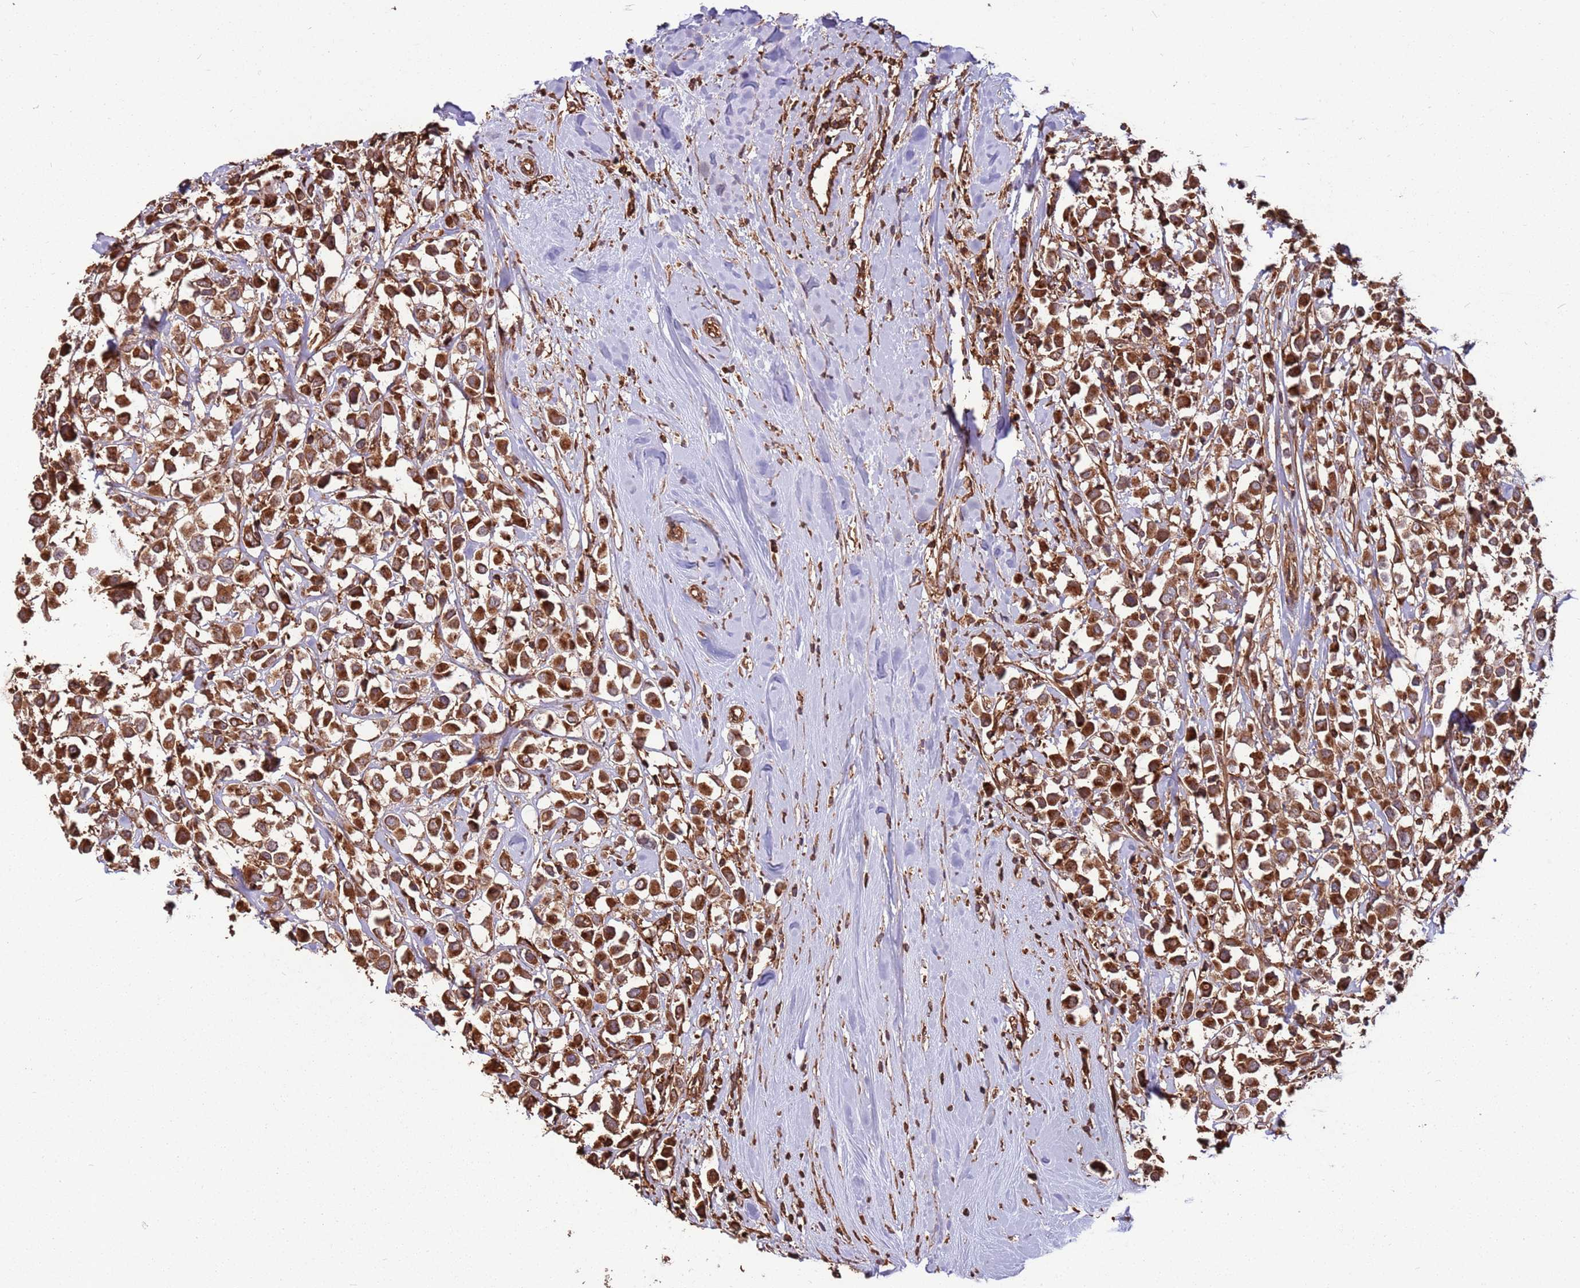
{"staining": {"intensity": "strong", "quantity": ">75%", "location": "cytoplasmic/membranous"}, "tissue": "breast cancer", "cell_type": "Tumor cells", "image_type": "cancer", "snomed": [{"axis": "morphology", "description": "Duct carcinoma"}, {"axis": "topography", "description": "Breast"}], "caption": "Immunohistochemistry (IHC) (DAB) staining of breast cancer (invasive ductal carcinoma) reveals strong cytoplasmic/membranous protein positivity in approximately >75% of tumor cells.", "gene": "ACVR2A", "patient": {"sex": "female", "age": 87}}